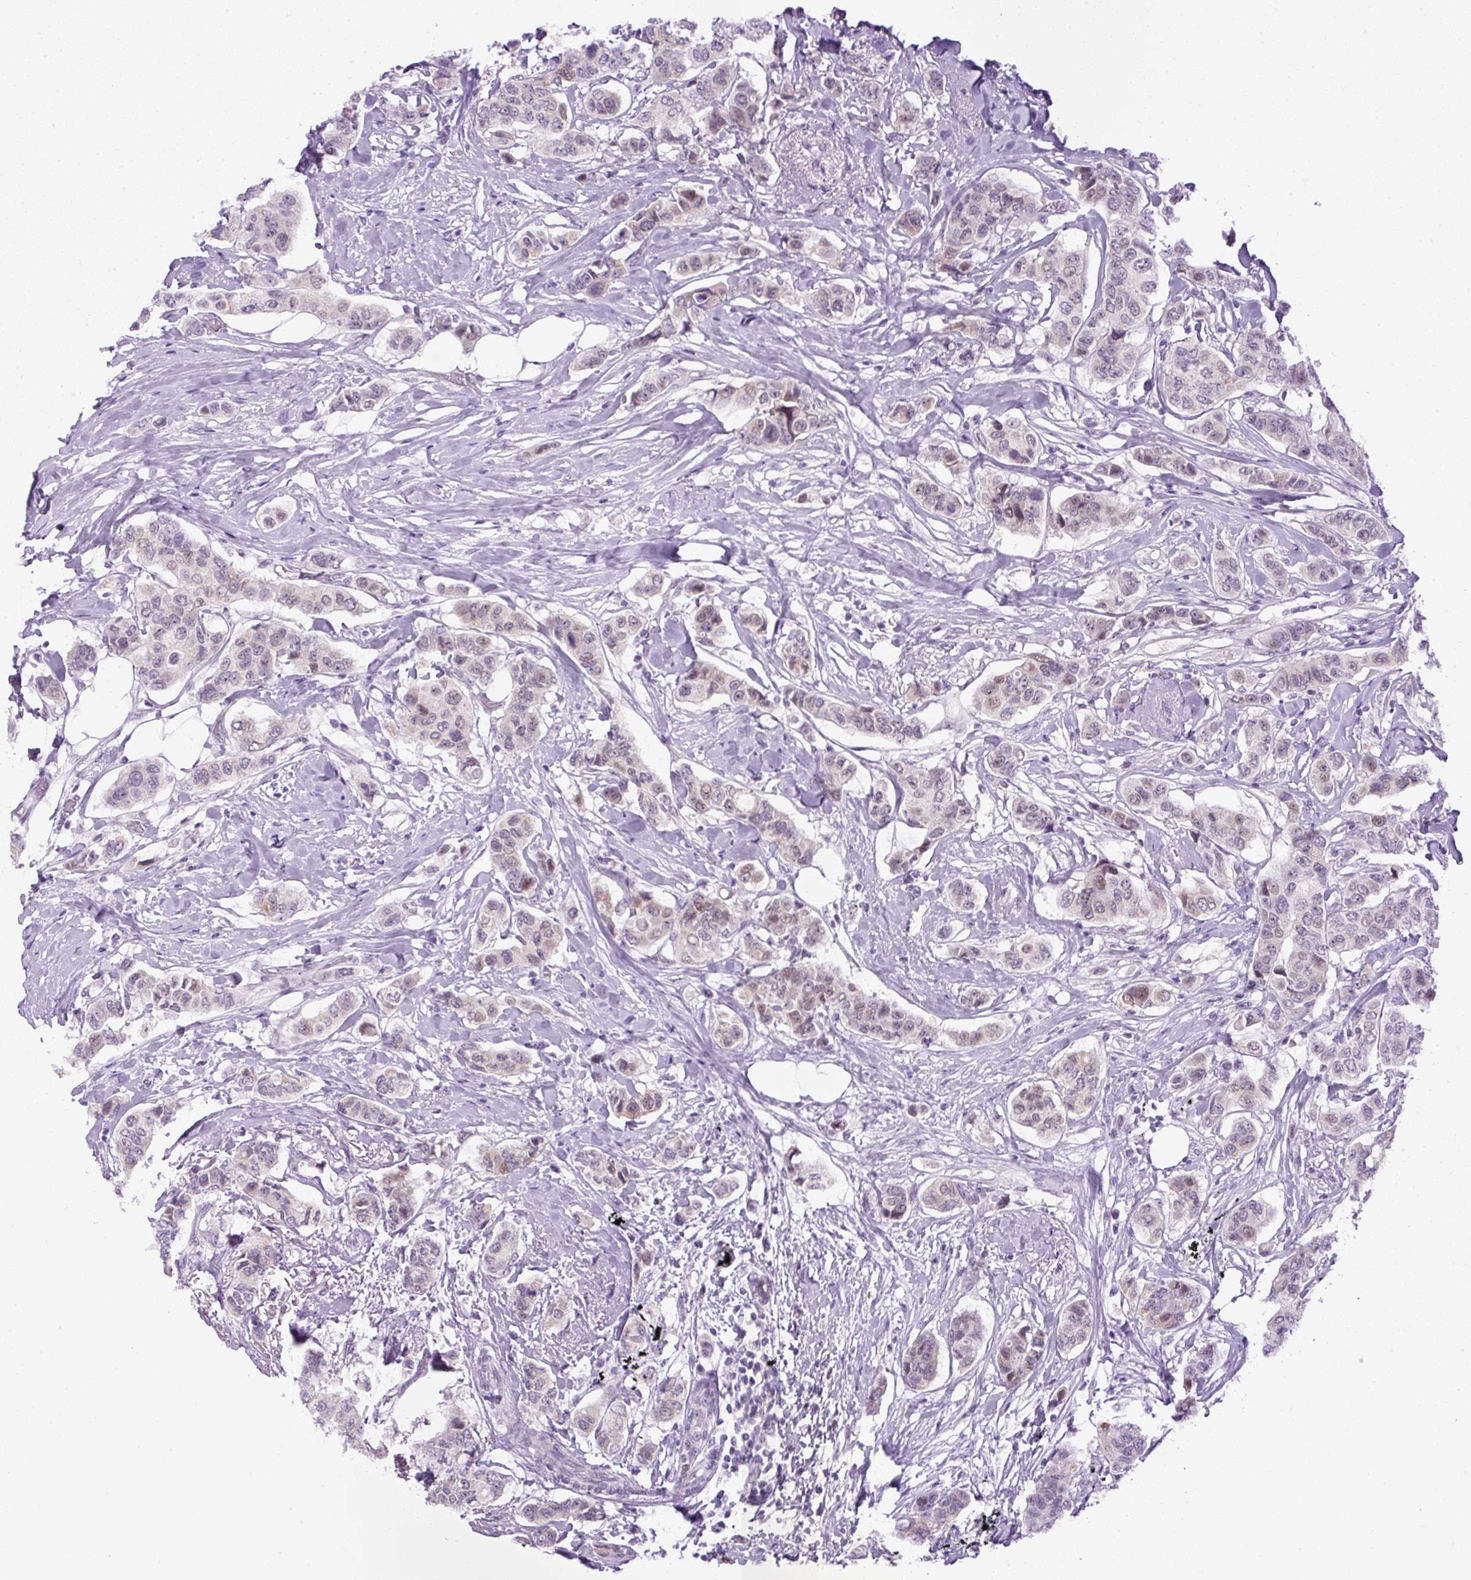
{"staining": {"intensity": "weak", "quantity": "<25%", "location": "cytoplasmic/membranous,nuclear"}, "tissue": "breast cancer", "cell_type": "Tumor cells", "image_type": "cancer", "snomed": [{"axis": "morphology", "description": "Lobular carcinoma"}, {"axis": "topography", "description": "Breast"}], "caption": "This is a photomicrograph of immunohistochemistry (IHC) staining of breast cancer (lobular carcinoma), which shows no expression in tumor cells. (Brightfield microscopy of DAB IHC at high magnification).", "gene": "RHBDD2", "patient": {"sex": "female", "age": 51}}